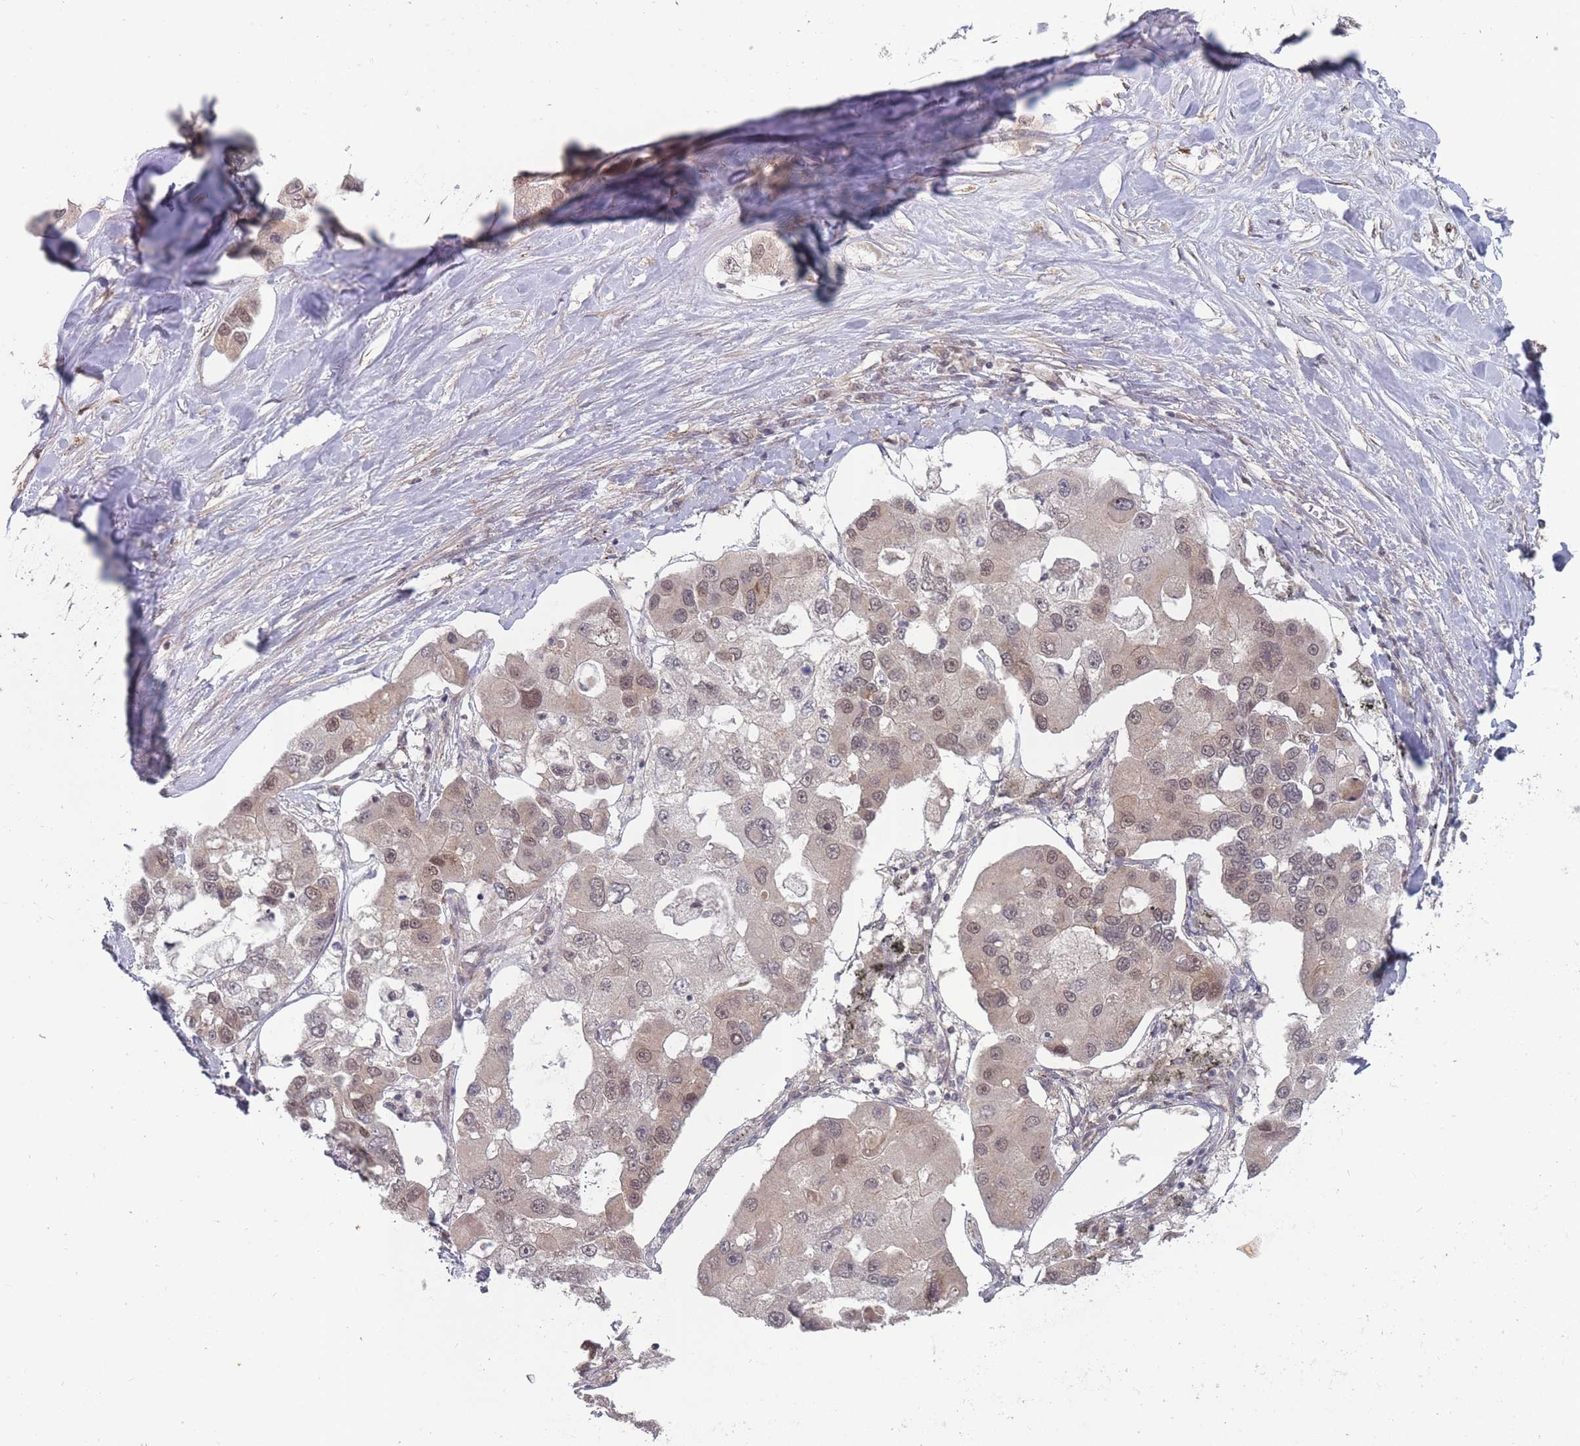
{"staining": {"intensity": "moderate", "quantity": "25%-75%", "location": "nuclear"}, "tissue": "lung cancer", "cell_type": "Tumor cells", "image_type": "cancer", "snomed": [{"axis": "morphology", "description": "Adenocarcinoma, NOS"}, {"axis": "topography", "description": "Lung"}], "caption": "Immunohistochemical staining of lung cancer shows medium levels of moderate nuclear protein expression in approximately 25%-75% of tumor cells.", "gene": "CNTRL", "patient": {"sex": "female", "age": 54}}